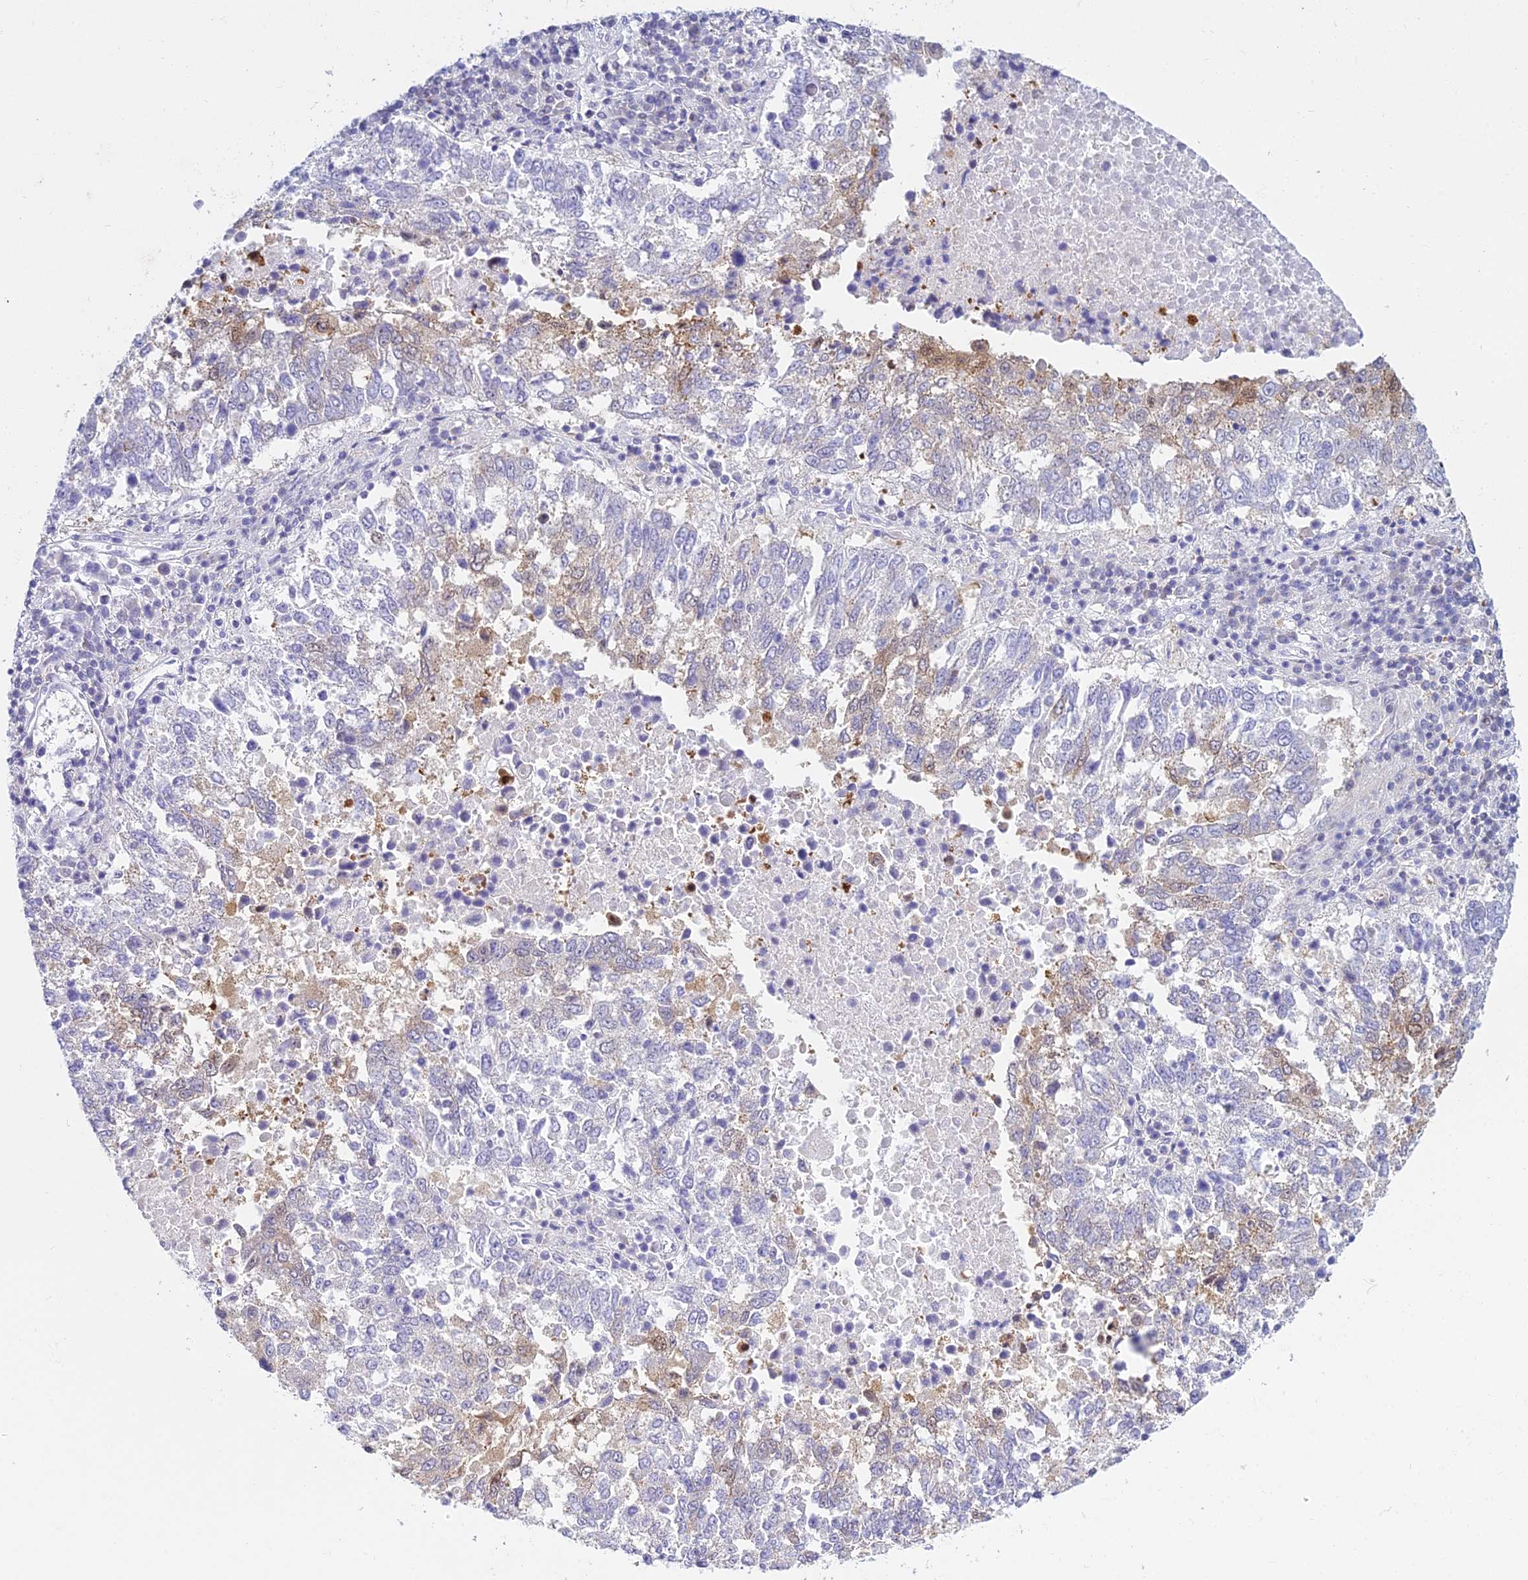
{"staining": {"intensity": "weak", "quantity": "<25%", "location": "cytoplasmic/membranous"}, "tissue": "lung cancer", "cell_type": "Tumor cells", "image_type": "cancer", "snomed": [{"axis": "morphology", "description": "Squamous cell carcinoma, NOS"}, {"axis": "topography", "description": "Lung"}], "caption": "There is no significant positivity in tumor cells of squamous cell carcinoma (lung).", "gene": "ZMIZ1", "patient": {"sex": "male", "age": 73}}